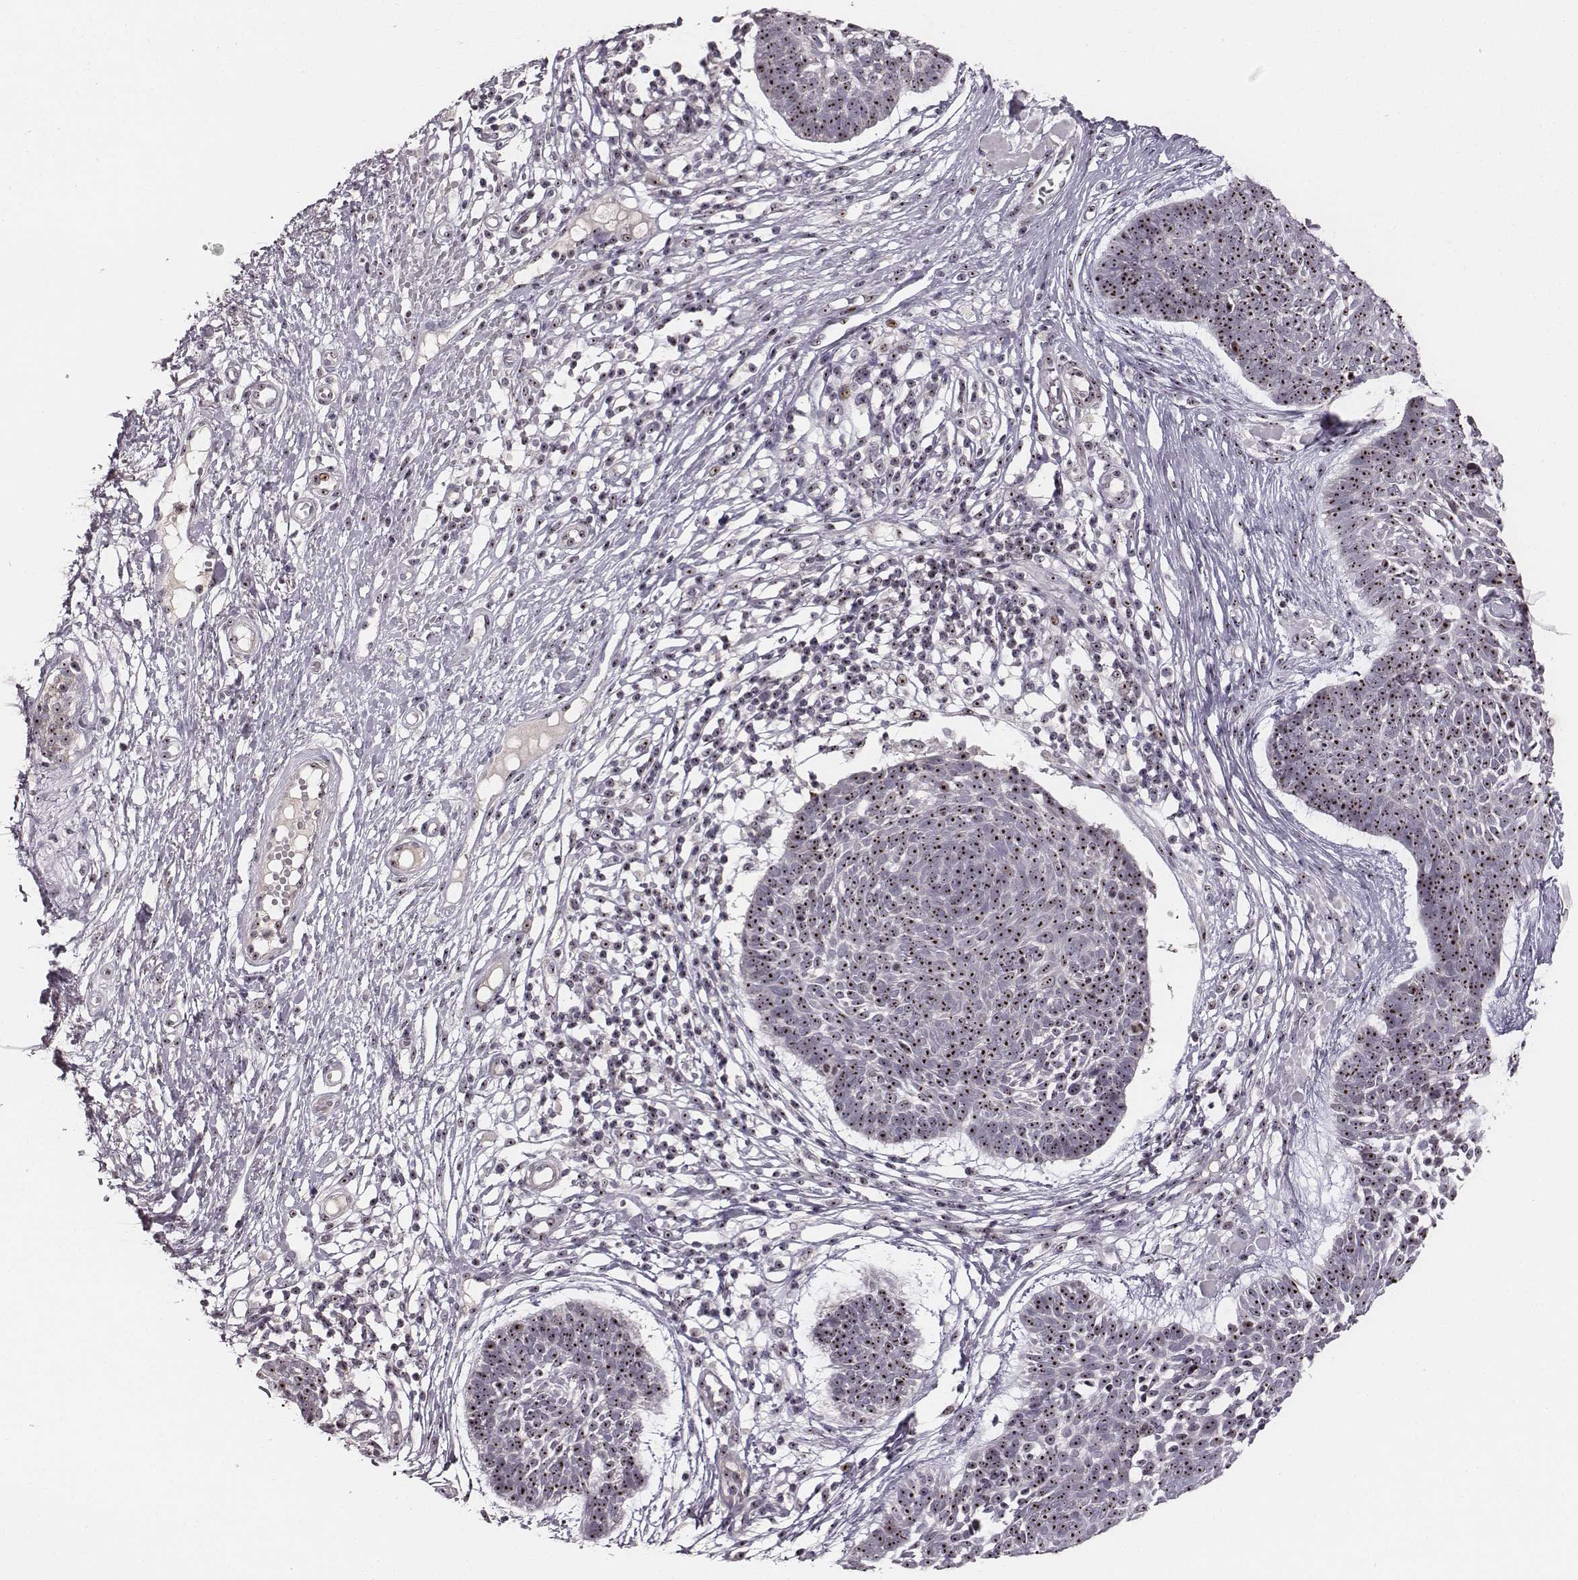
{"staining": {"intensity": "moderate", "quantity": ">75%", "location": "nuclear"}, "tissue": "skin cancer", "cell_type": "Tumor cells", "image_type": "cancer", "snomed": [{"axis": "morphology", "description": "Basal cell carcinoma"}, {"axis": "topography", "description": "Skin"}], "caption": "About >75% of tumor cells in skin basal cell carcinoma exhibit moderate nuclear protein expression as visualized by brown immunohistochemical staining.", "gene": "NOP56", "patient": {"sex": "male", "age": 85}}